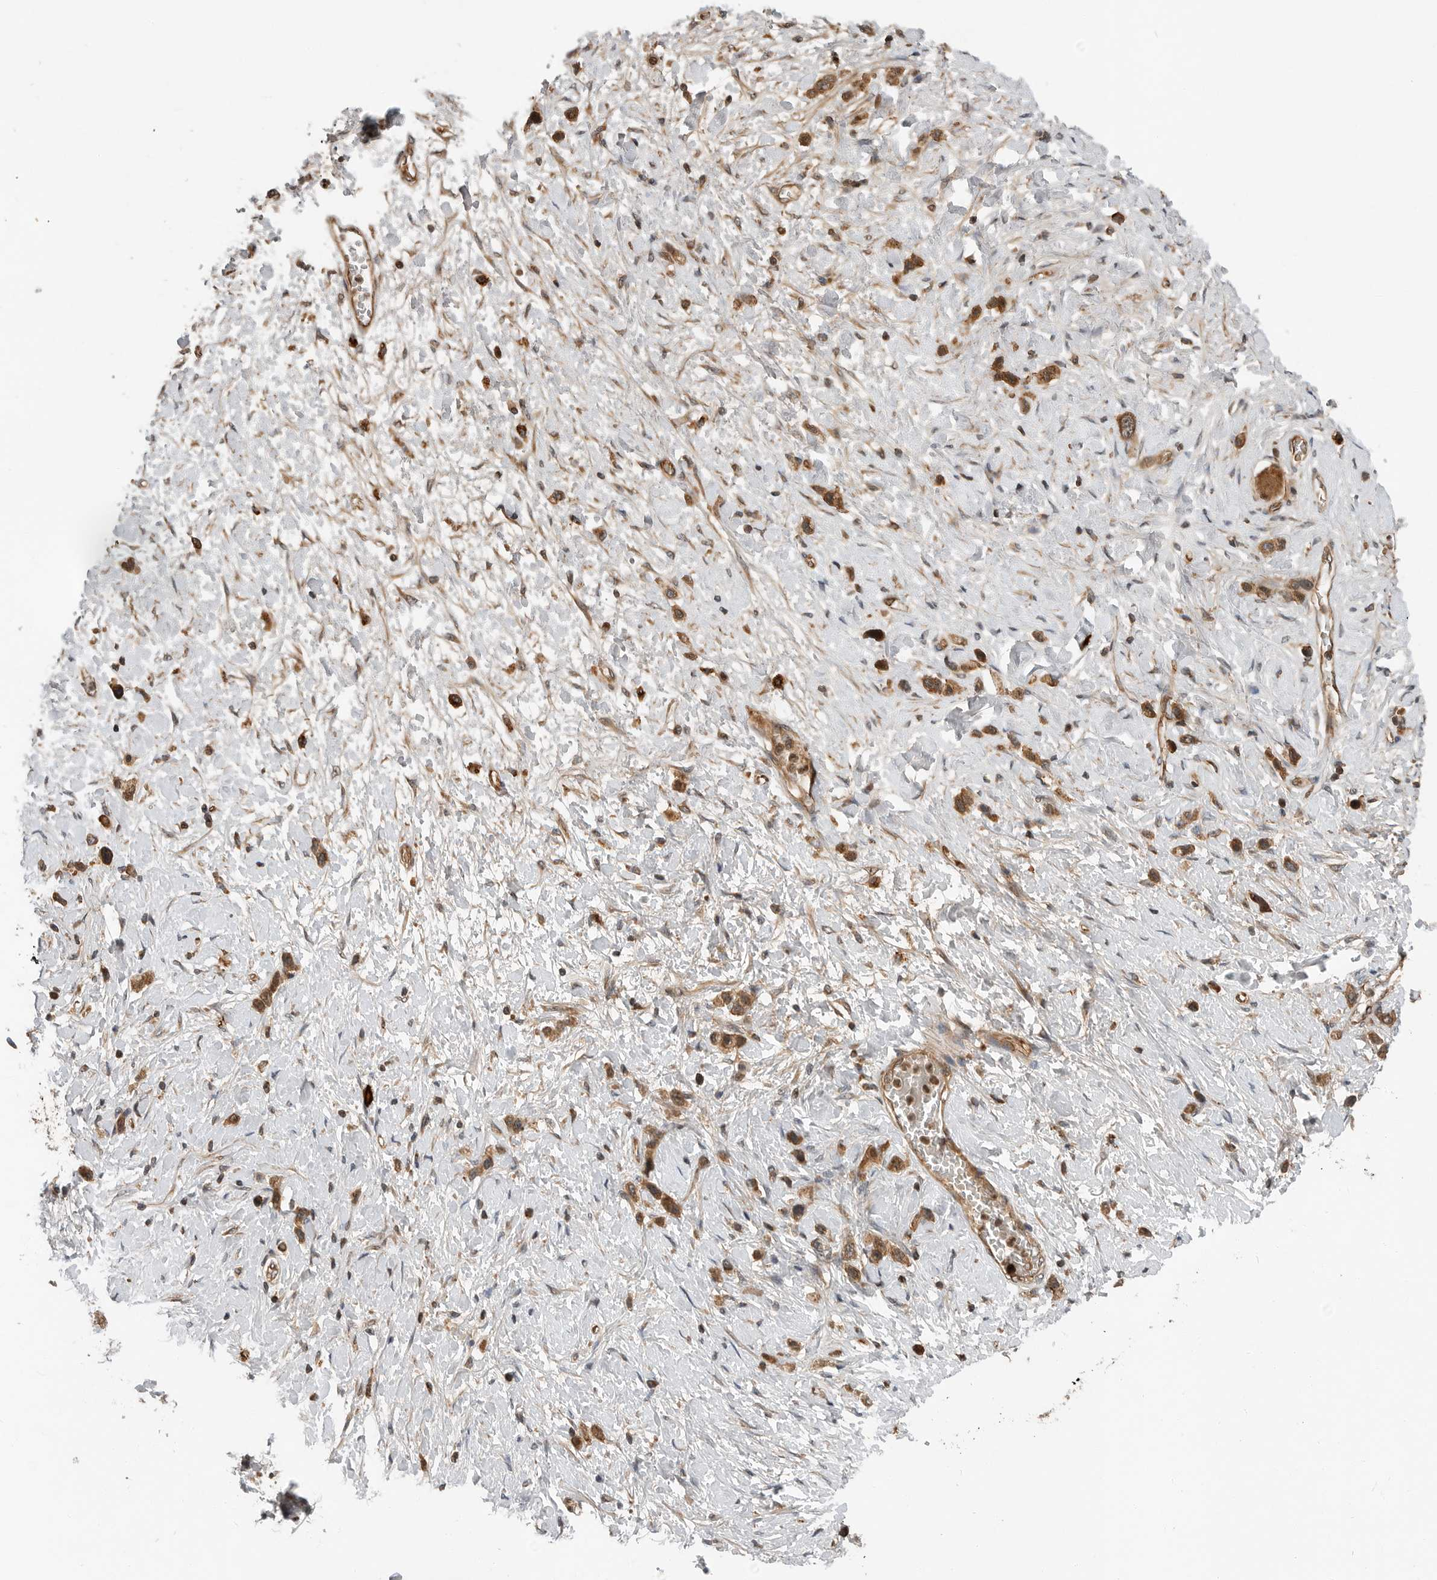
{"staining": {"intensity": "strong", "quantity": ">75%", "location": "cytoplasmic/membranous,nuclear"}, "tissue": "stomach cancer", "cell_type": "Tumor cells", "image_type": "cancer", "snomed": [{"axis": "morphology", "description": "Adenocarcinoma, NOS"}, {"axis": "topography", "description": "Stomach"}], "caption": "Brown immunohistochemical staining in human stomach cancer (adenocarcinoma) reveals strong cytoplasmic/membranous and nuclear staining in about >75% of tumor cells.", "gene": "STRAP", "patient": {"sex": "female", "age": 65}}